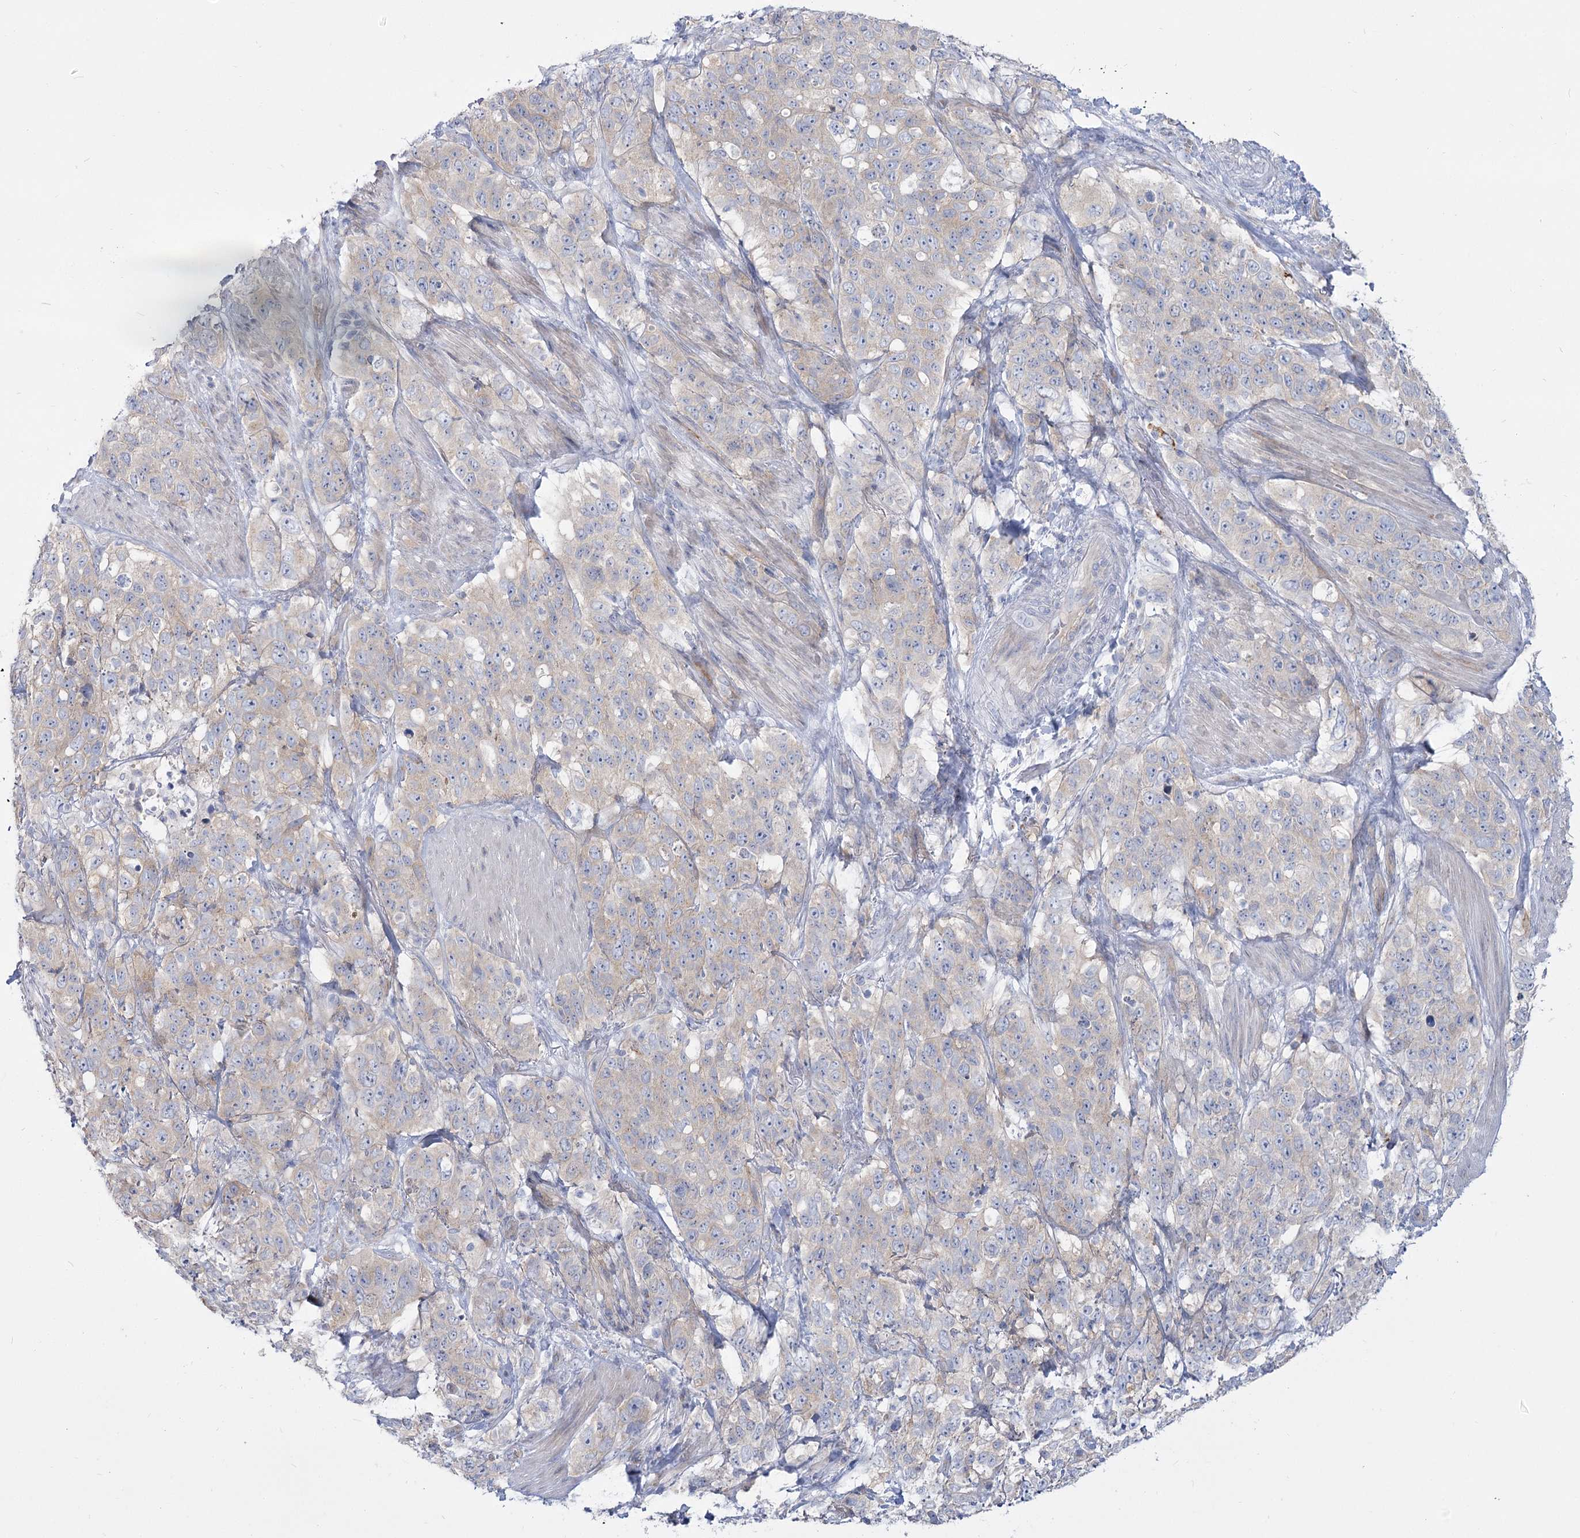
{"staining": {"intensity": "negative", "quantity": "none", "location": "none"}, "tissue": "stomach cancer", "cell_type": "Tumor cells", "image_type": "cancer", "snomed": [{"axis": "morphology", "description": "Adenocarcinoma, NOS"}, {"axis": "topography", "description": "Stomach"}], "caption": "A photomicrograph of stomach adenocarcinoma stained for a protein displays no brown staining in tumor cells. (Brightfield microscopy of DAB IHC at high magnification).", "gene": "SUOX", "patient": {"sex": "male", "age": 48}}